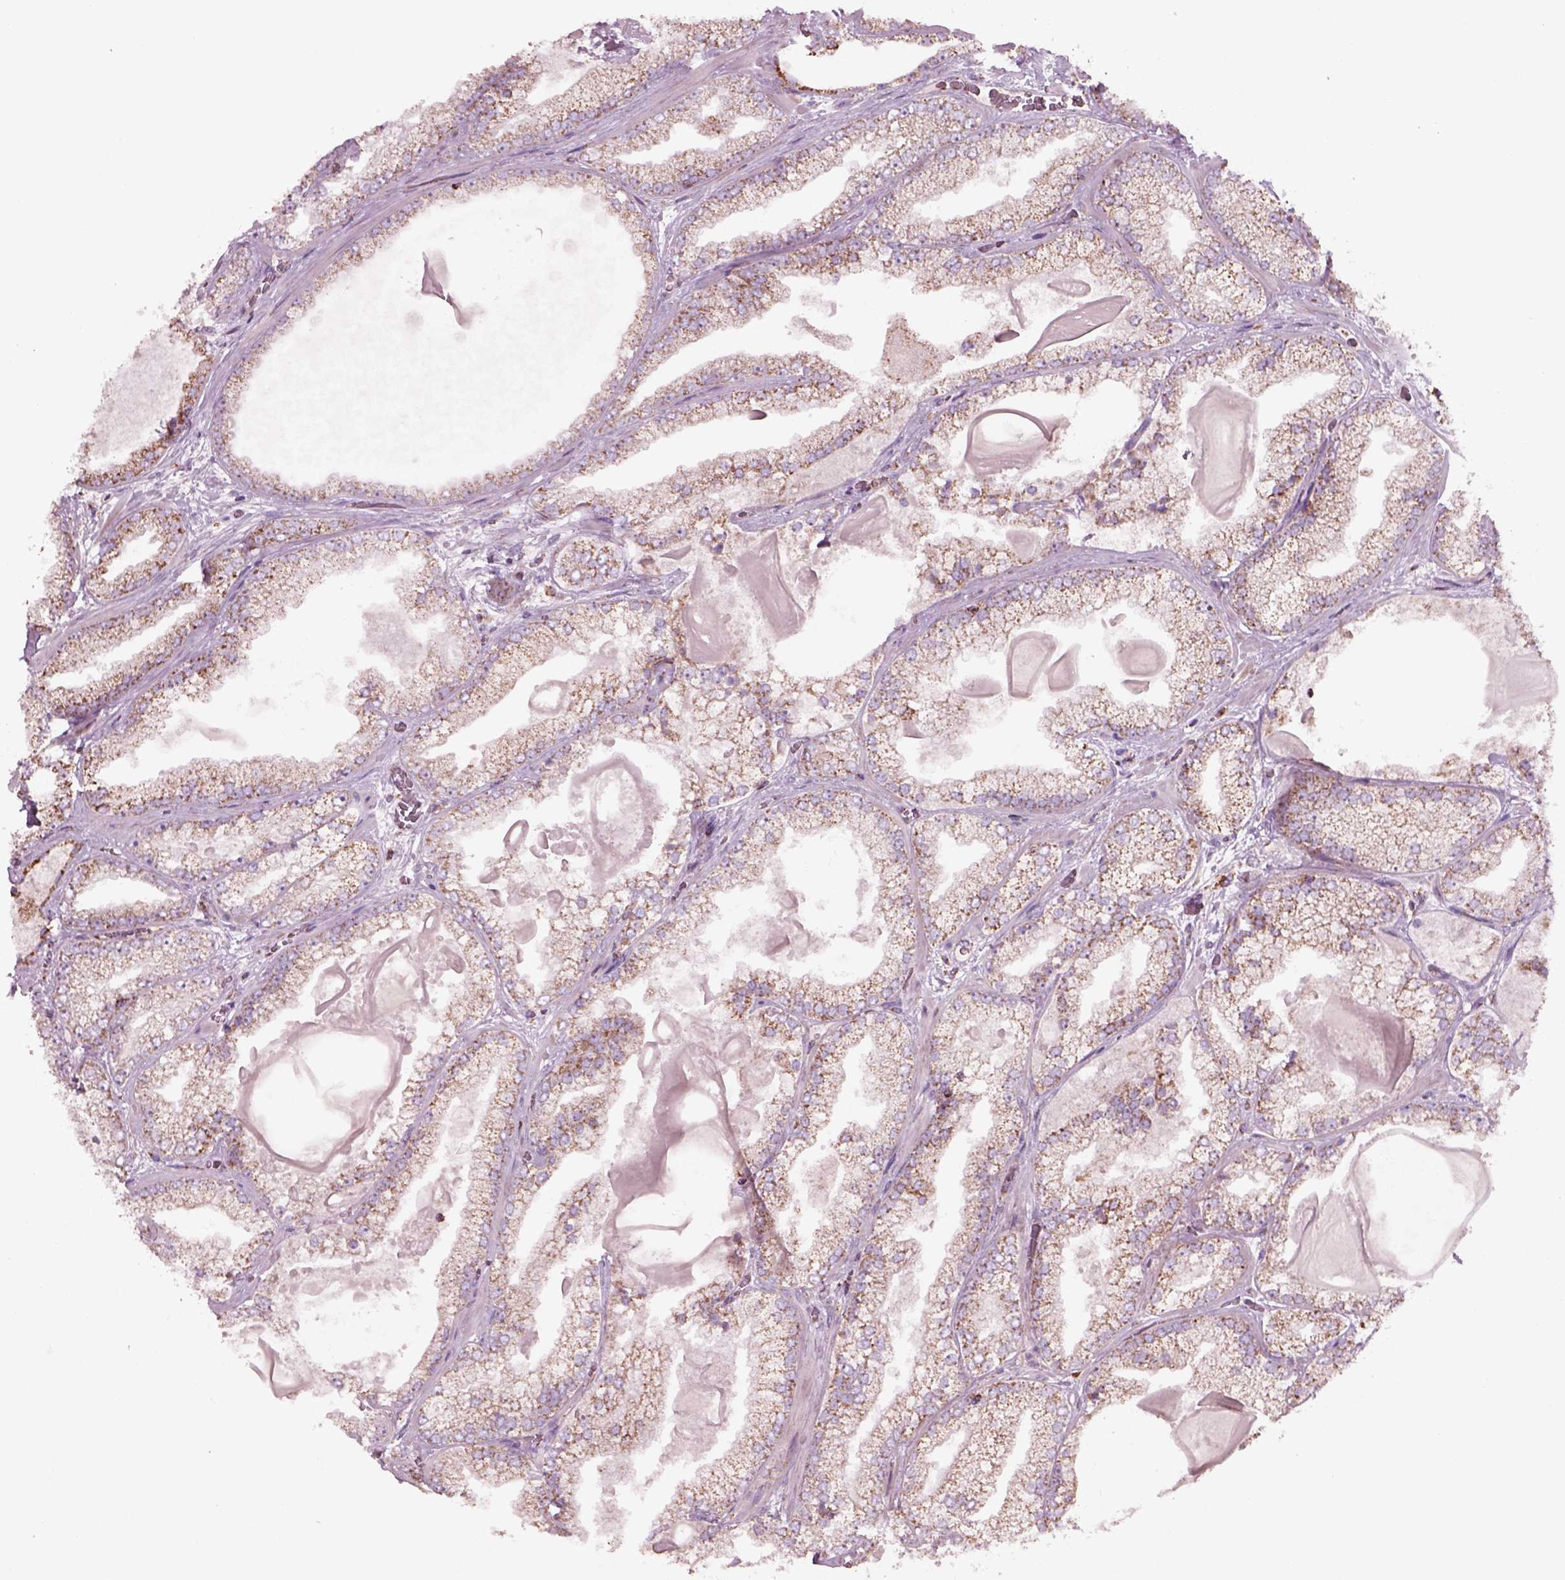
{"staining": {"intensity": "moderate", "quantity": "25%-75%", "location": "cytoplasmic/membranous"}, "tissue": "prostate cancer", "cell_type": "Tumor cells", "image_type": "cancer", "snomed": [{"axis": "morphology", "description": "Adenocarcinoma, Low grade"}, {"axis": "topography", "description": "Prostate"}], "caption": "A micrograph of human prostate low-grade adenocarcinoma stained for a protein shows moderate cytoplasmic/membranous brown staining in tumor cells.", "gene": "SLC25A24", "patient": {"sex": "male", "age": 57}}